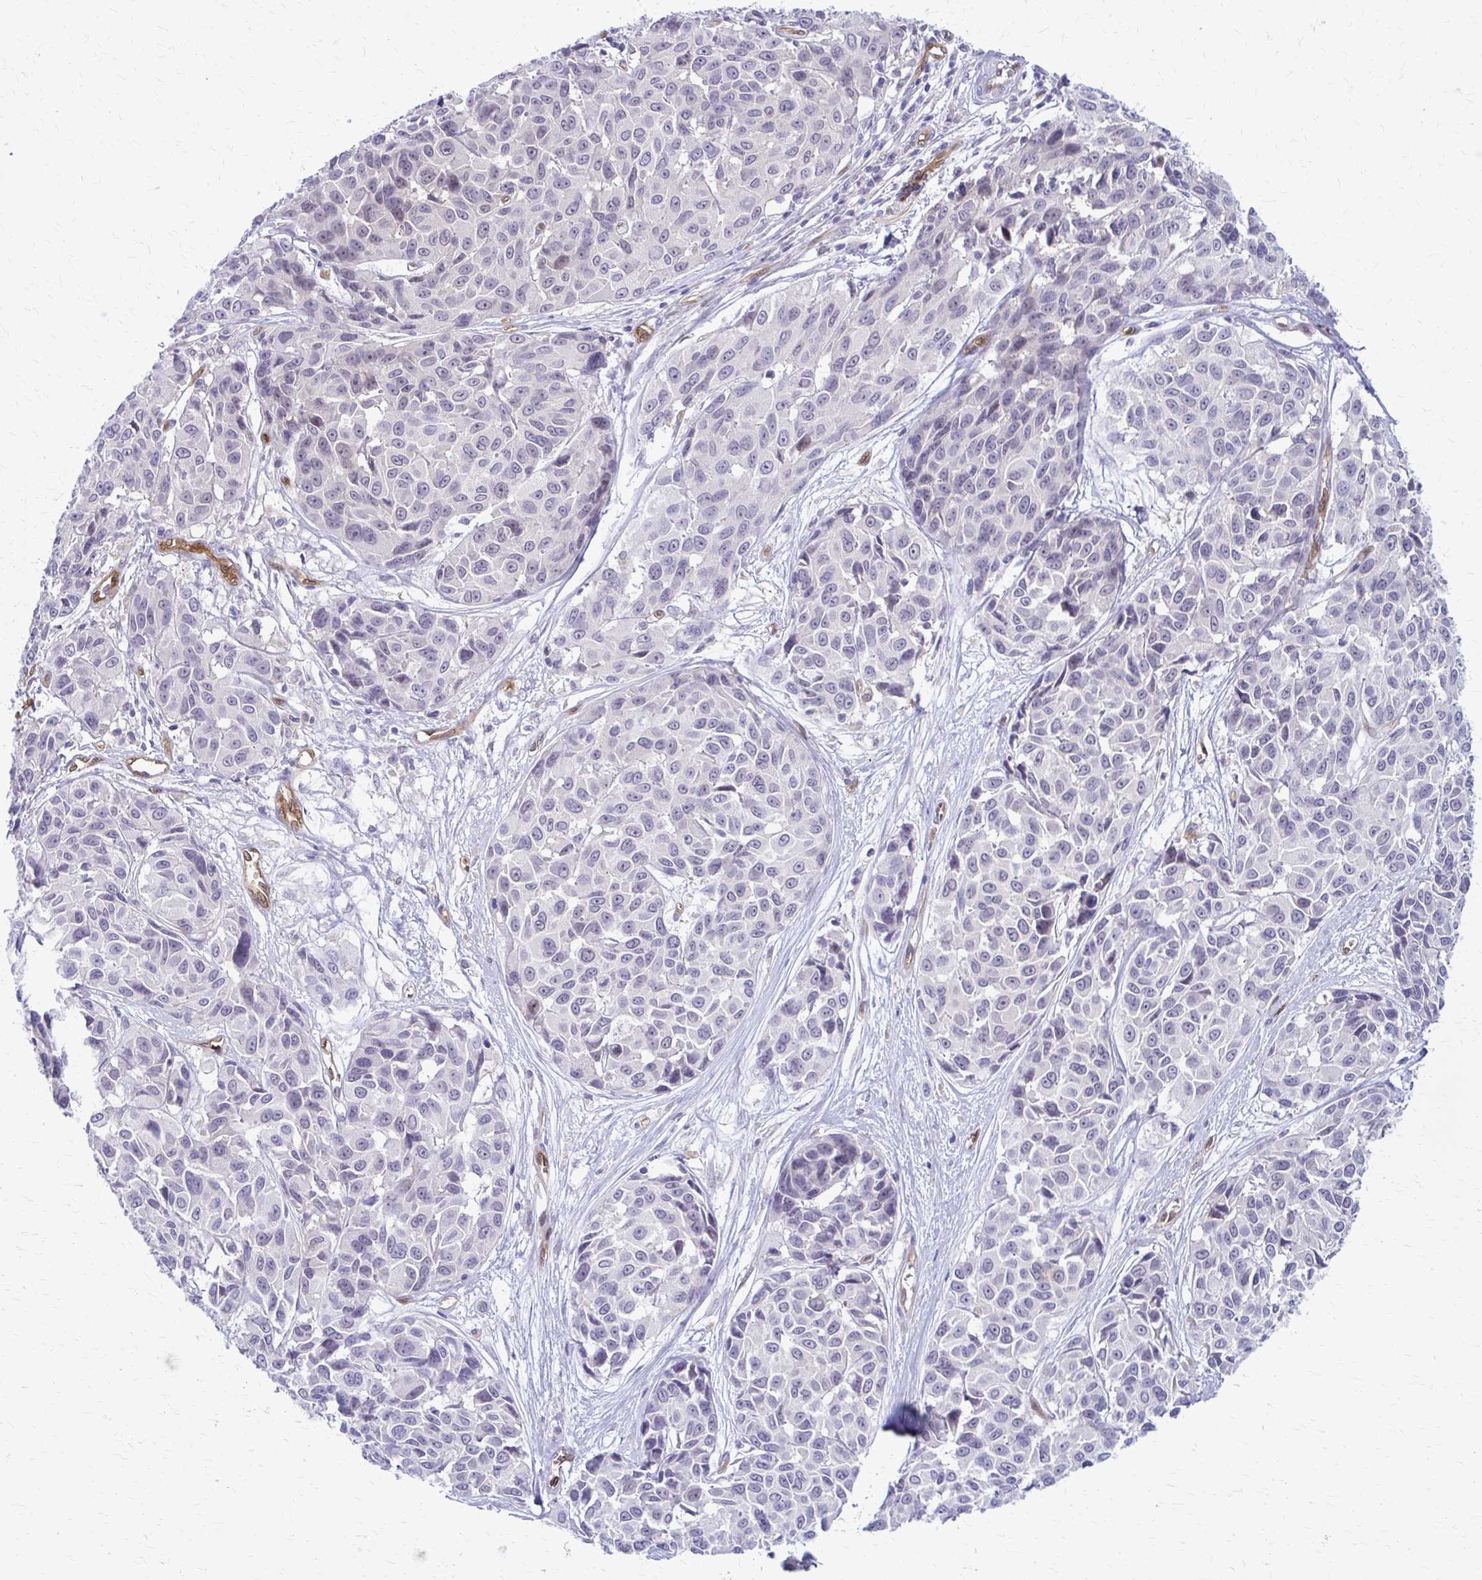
{"staining": {"intensity": "weak", "quantity": "25%-75%", "location": "nuclear"}, "tissue": "melanoma", "cell_type": "Tumor cells", "image_type": "cancer", "snomed": [{"axis": "morphology", "description": "Malignant melanoma, NOS"}, {"axis": "topography", "description": "Skin"}], "caption": "Immunohistochemistry (IHC) (DAB) staining of melanoma displays weak nuclear protein expression in about 25%-75% of tumor cells. The protein of interest is stained brown, and the nuclei are stained in blue (DAB (3,3'-diaminobenzidine) IHC with brightfield microscopy, high magnification).", "gene": "CLIC2", "patient": {"sex": "female", "age": 66}}